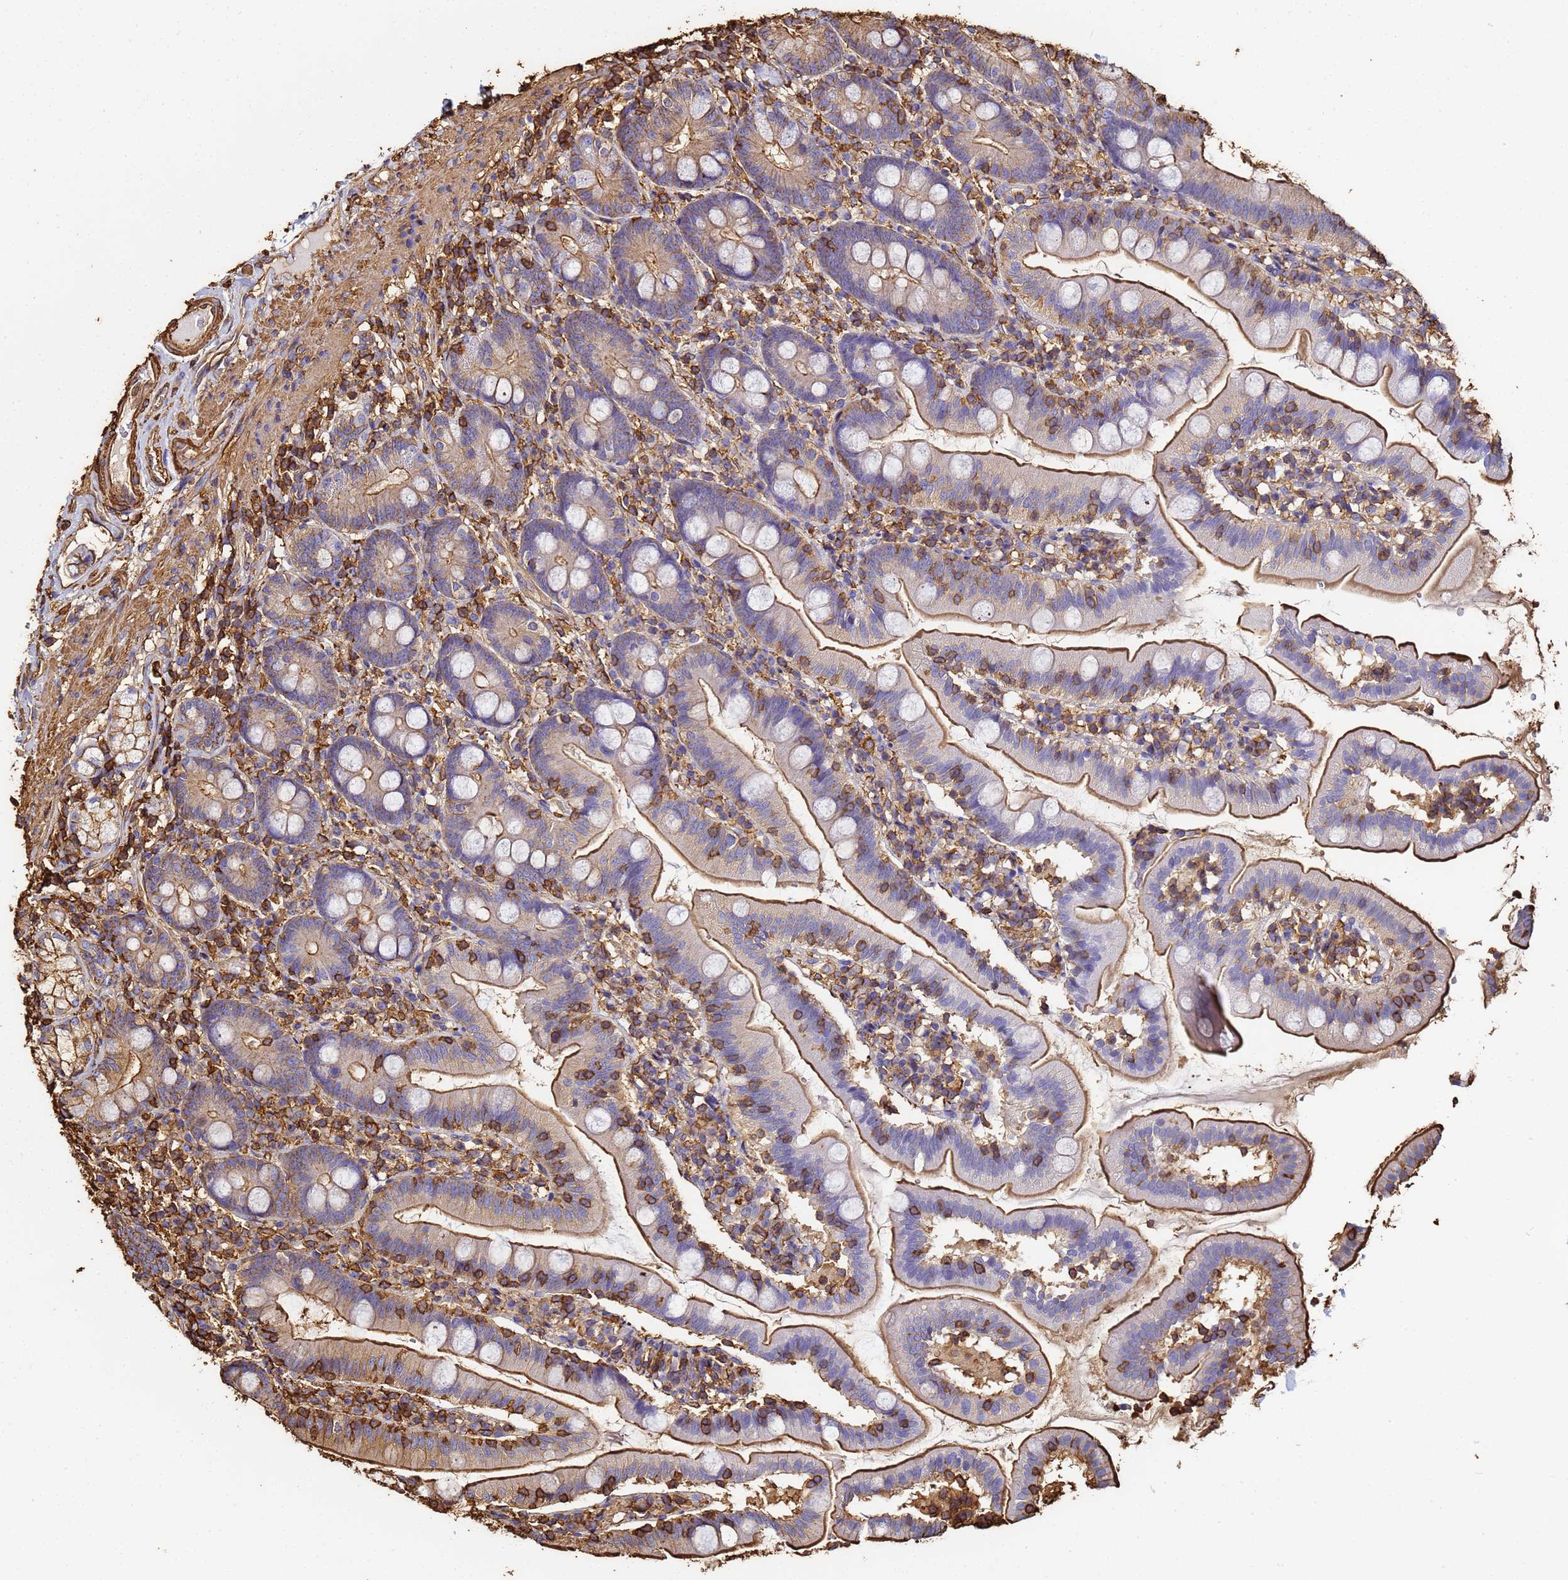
{"staining": {"intensity": "strong", "quantity": "25%-75%", "location": "cytoplasmic/membranous"}, "tissue": "duodenum", "cell_type": "Glandular cells", "image_type": "normal", "snomed": [{"axis": "morphology", "description": "Normal tissue, NOS"}, {"axis": "topography", "description": "Duodenum"}], "caption": "Brown immunohistochemical staining in normal human duodenum exhibits strong cytoplasmic/membranous positivity in about 25%-75% of glandular cells.", "gene": "ACTA1", "patient": {"sex": "female", "age": 67}}